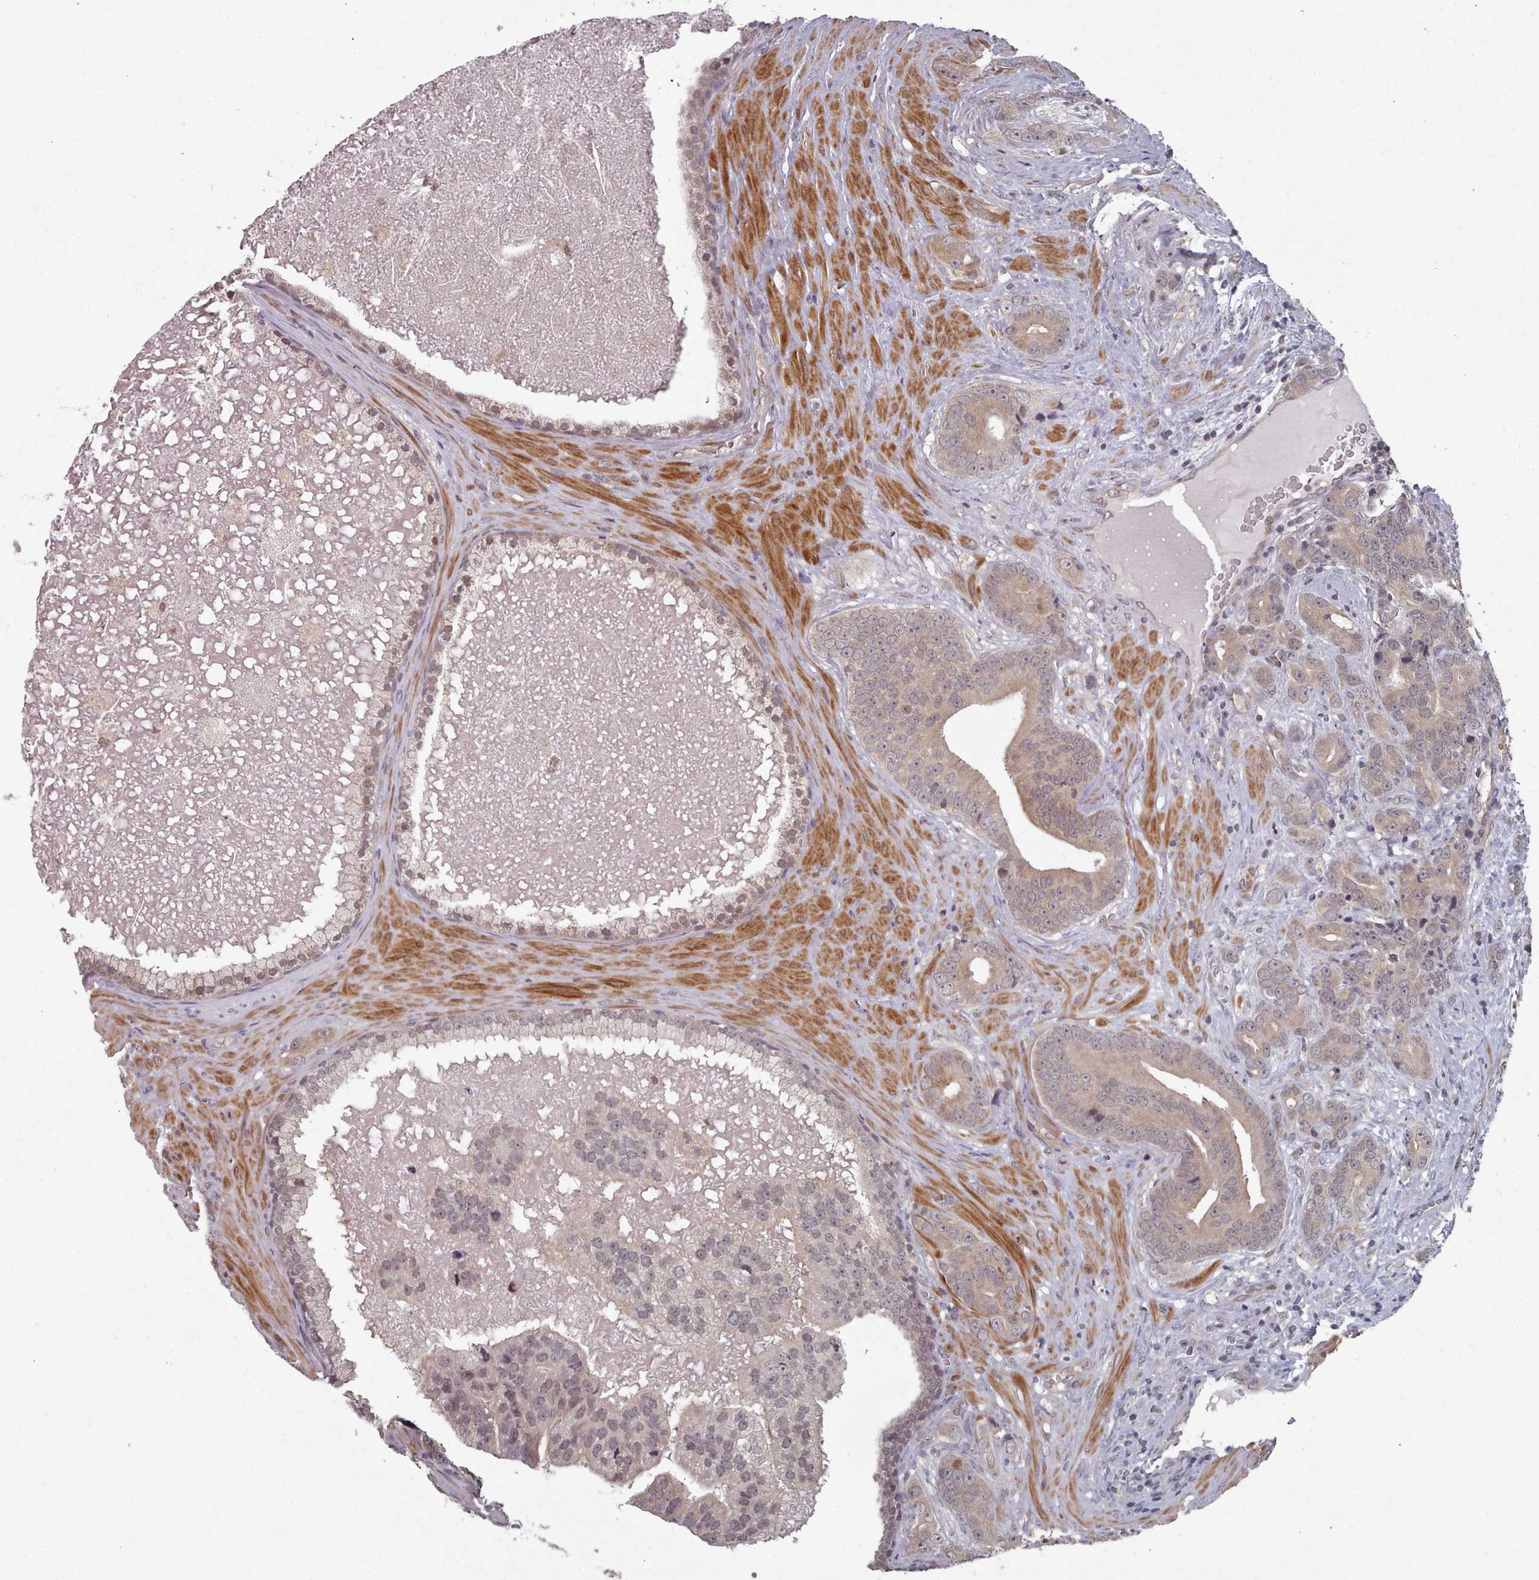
{"staining": {"intensity": "weak", "quantity": "<25%", "location": "cytoplasmic/membranous"}, "tissue": "prostate cancer", "cell_type": "Tumor cells", "image_type": "cancer", "snomed": [{"axis": "morphology", "description": "Adenocarcinoma, High grade"}, {"axis": "topography", "description": "Prostate"}], "caption": "Tumor cells are negative for protein expression in human prostate cancer (adenocarcinoma (high-grade)). (DAB (3,3'-diaminobenzidine) immunohistochemistry (IHC) with hematoxylin counter stain).", "gene": "HYAL3", "patient": {"sex": "male", "age": 55}}